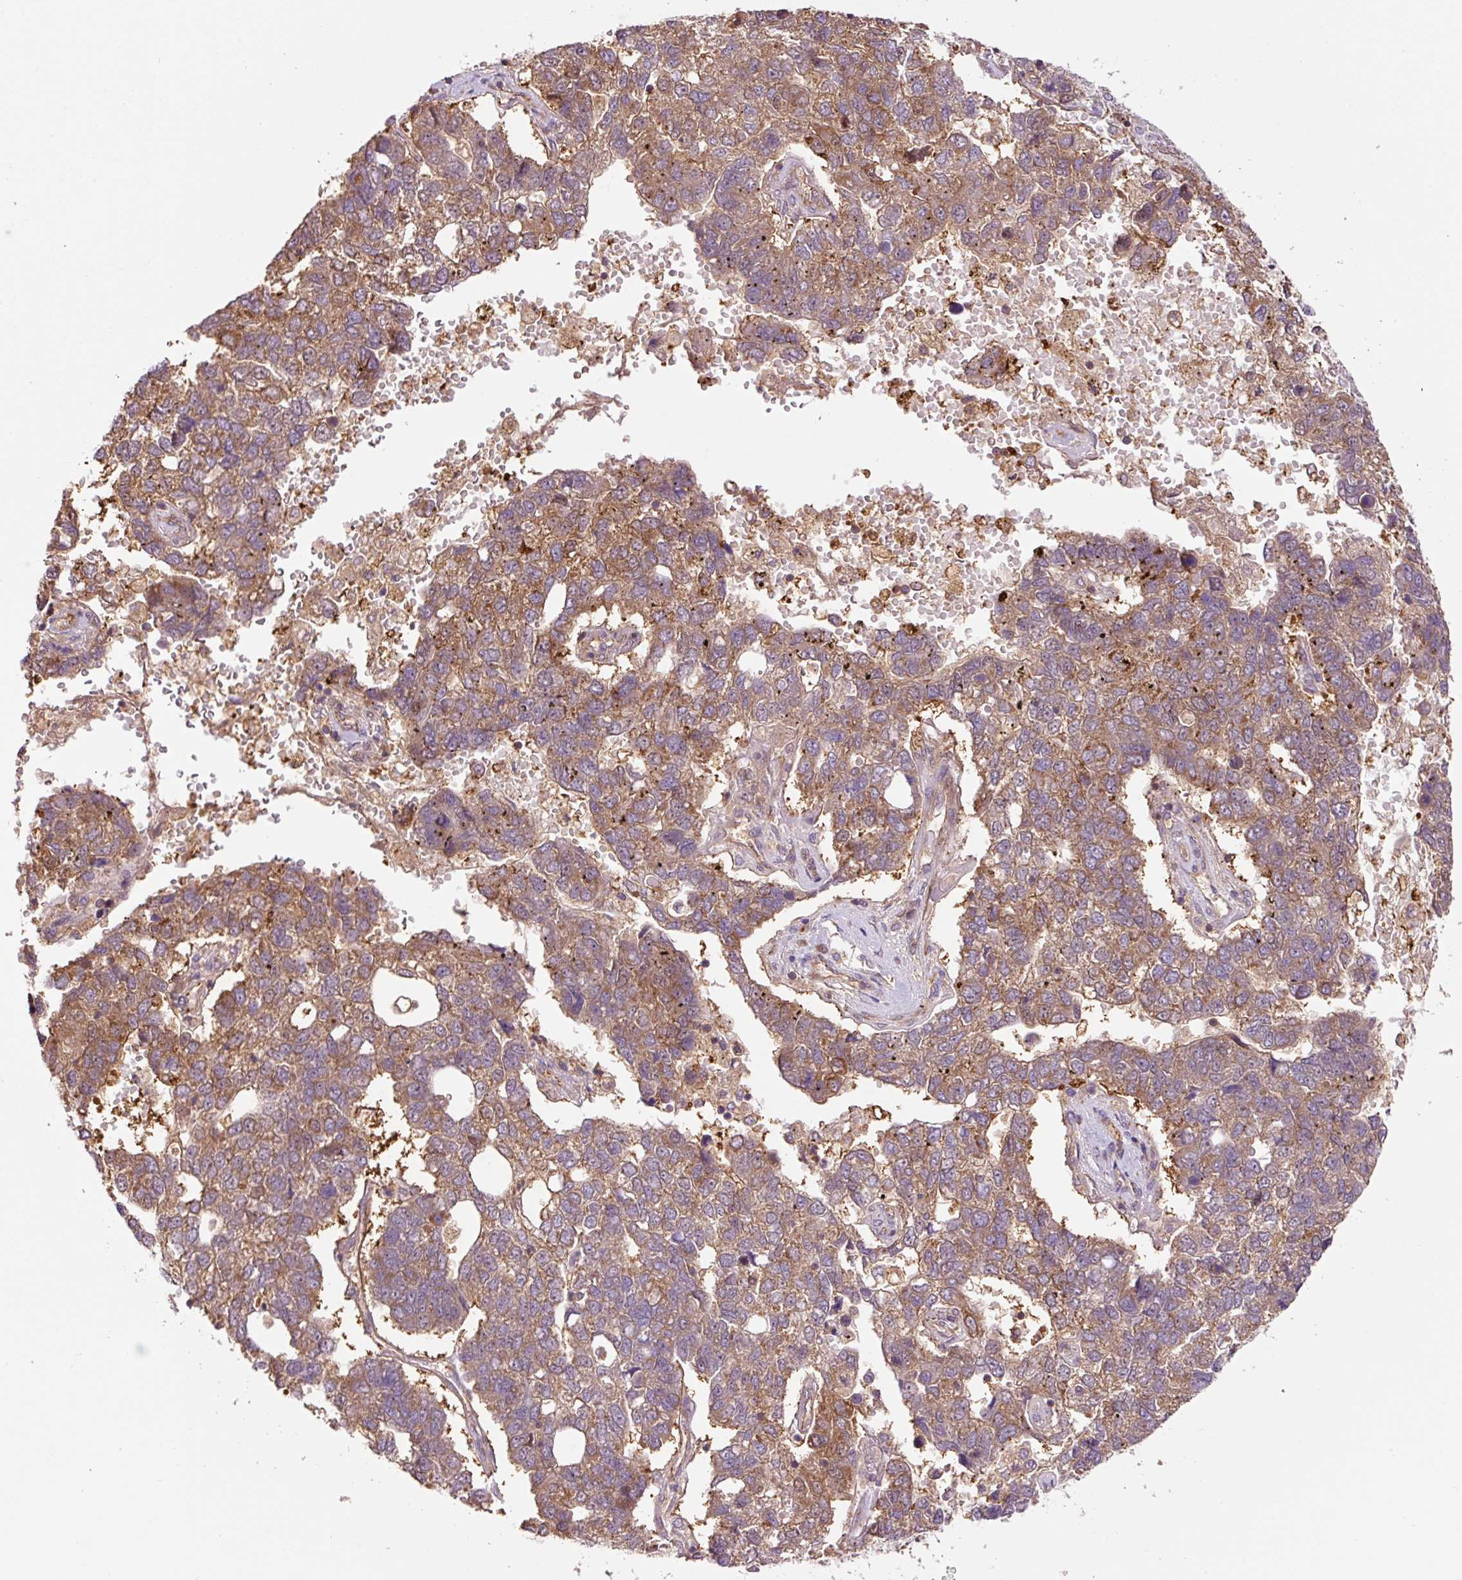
{"staining": {"intensity": "moderate", "quantity": ">75%", "location": "cytoplasmic/membranous"}, "tissue": "pancreatic cancer", "cell_type": "Tumor cells", "image_type": "cancer", "snomed": [{"axis": "morphology", "description": "Adenocarcinoma, NOS"}, {"axis": "topography", "description": "Pancreas"}], "caption": "Pancreatic cancer (adenocarcinoma) stained for a protein demonstrates moderate cytoplasmic/membranous positivity in tumor cells.", "gene": "PCK2", "patient": {"sex": "female", "age": 61}}